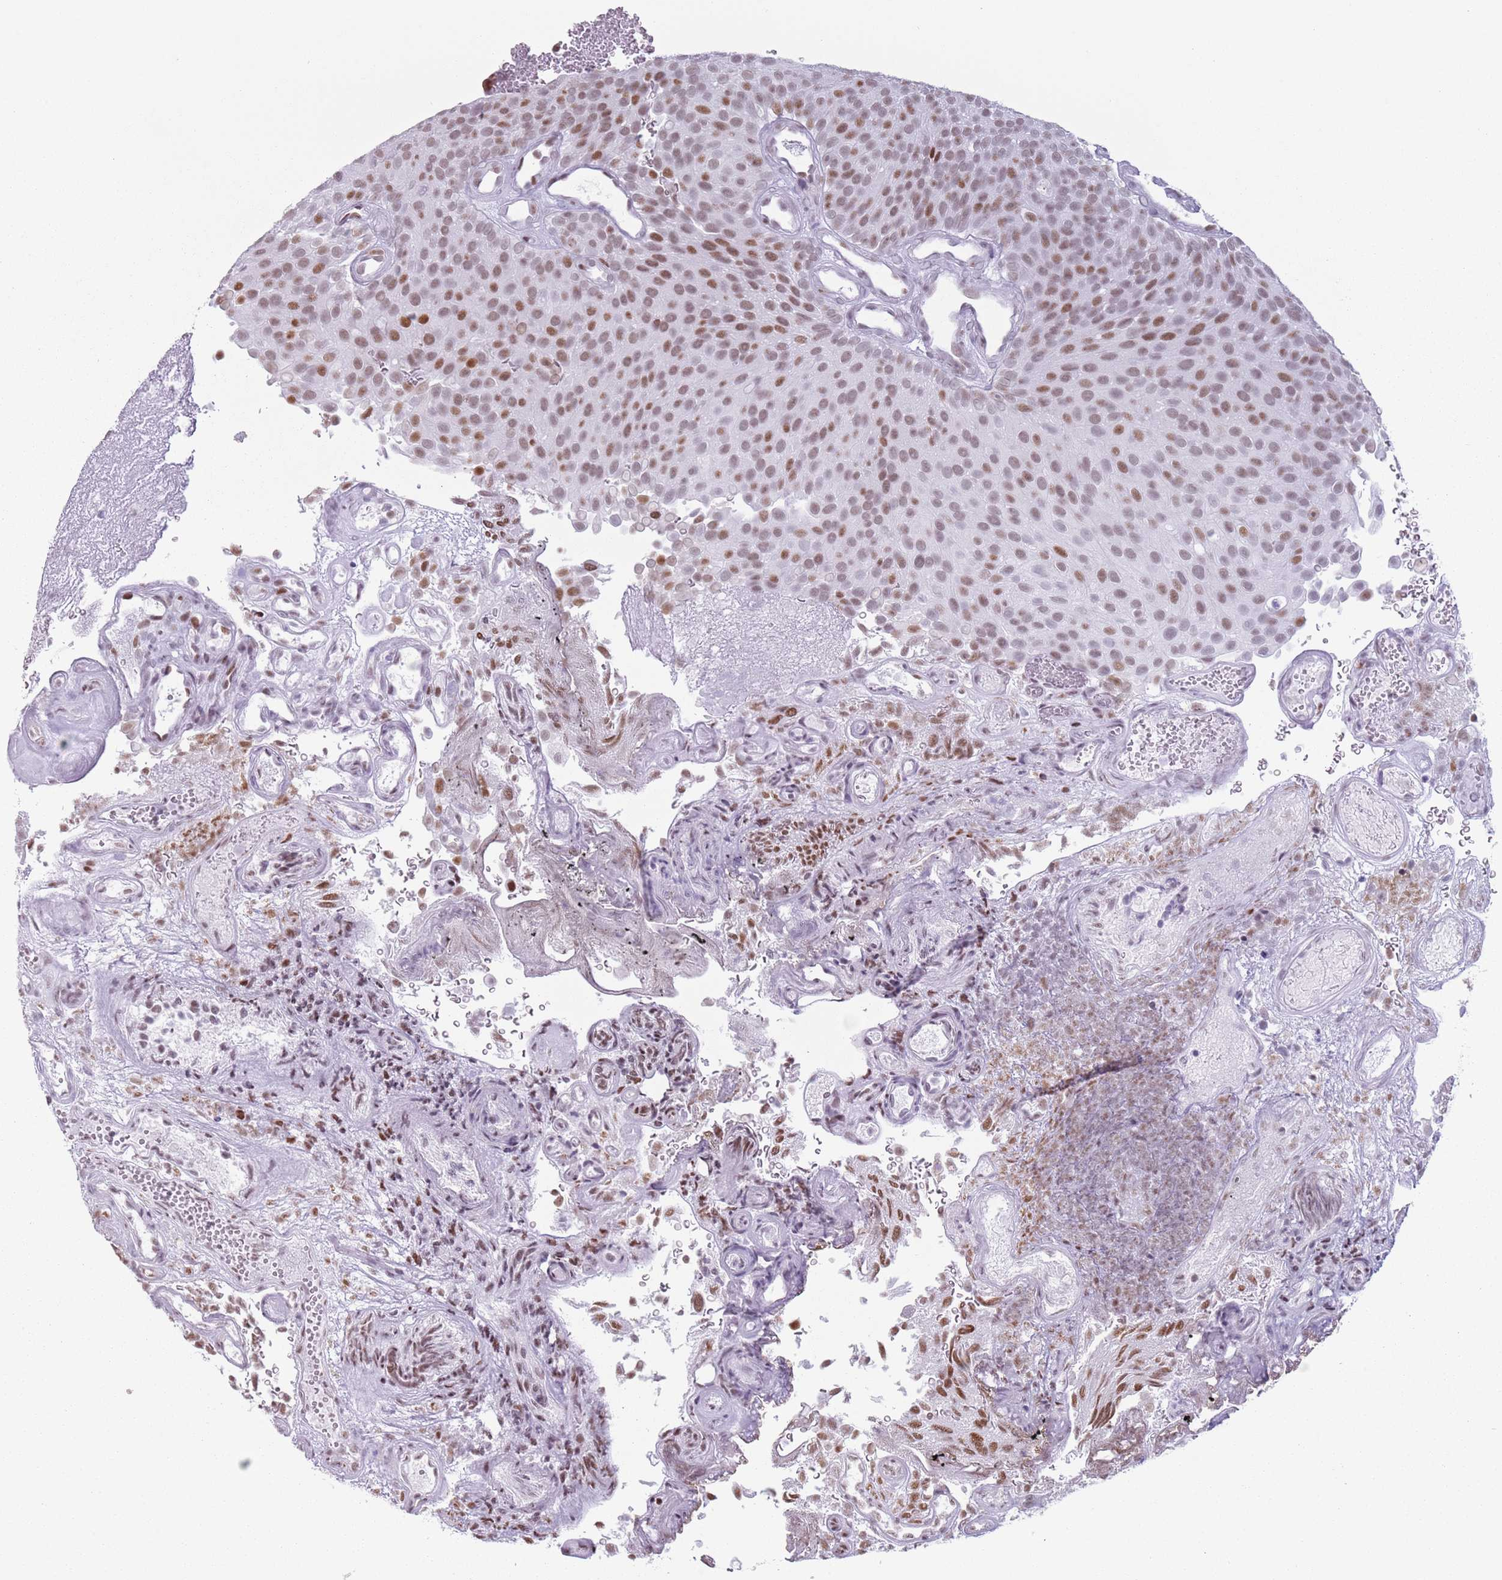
{"staining": {"intensity": "moderate", "quantity": ">75%", "location": "nuclear"}, "tissue": "urothelial cancer", "cell_type": "Tumor cells", "image_type": "cancer", "snomed": [{"axis": "morphology", "description": "Urothelial carcinoma, Low grade"}, {"axis": "topography", "description": "Urinary bladder"}], "caption": "Low-grade urothelial carcinoma tissue displays moderate nuclear positivity in approximately >75% of tumor cells The staining was performed using DAB (3,3'-diaminobenzidine), with brown indicating positive protein expression. Nuclei are stained blue with hematoxylin.", "gene": "FAM104B", "patient": {"sex": "male", "age": 78}}